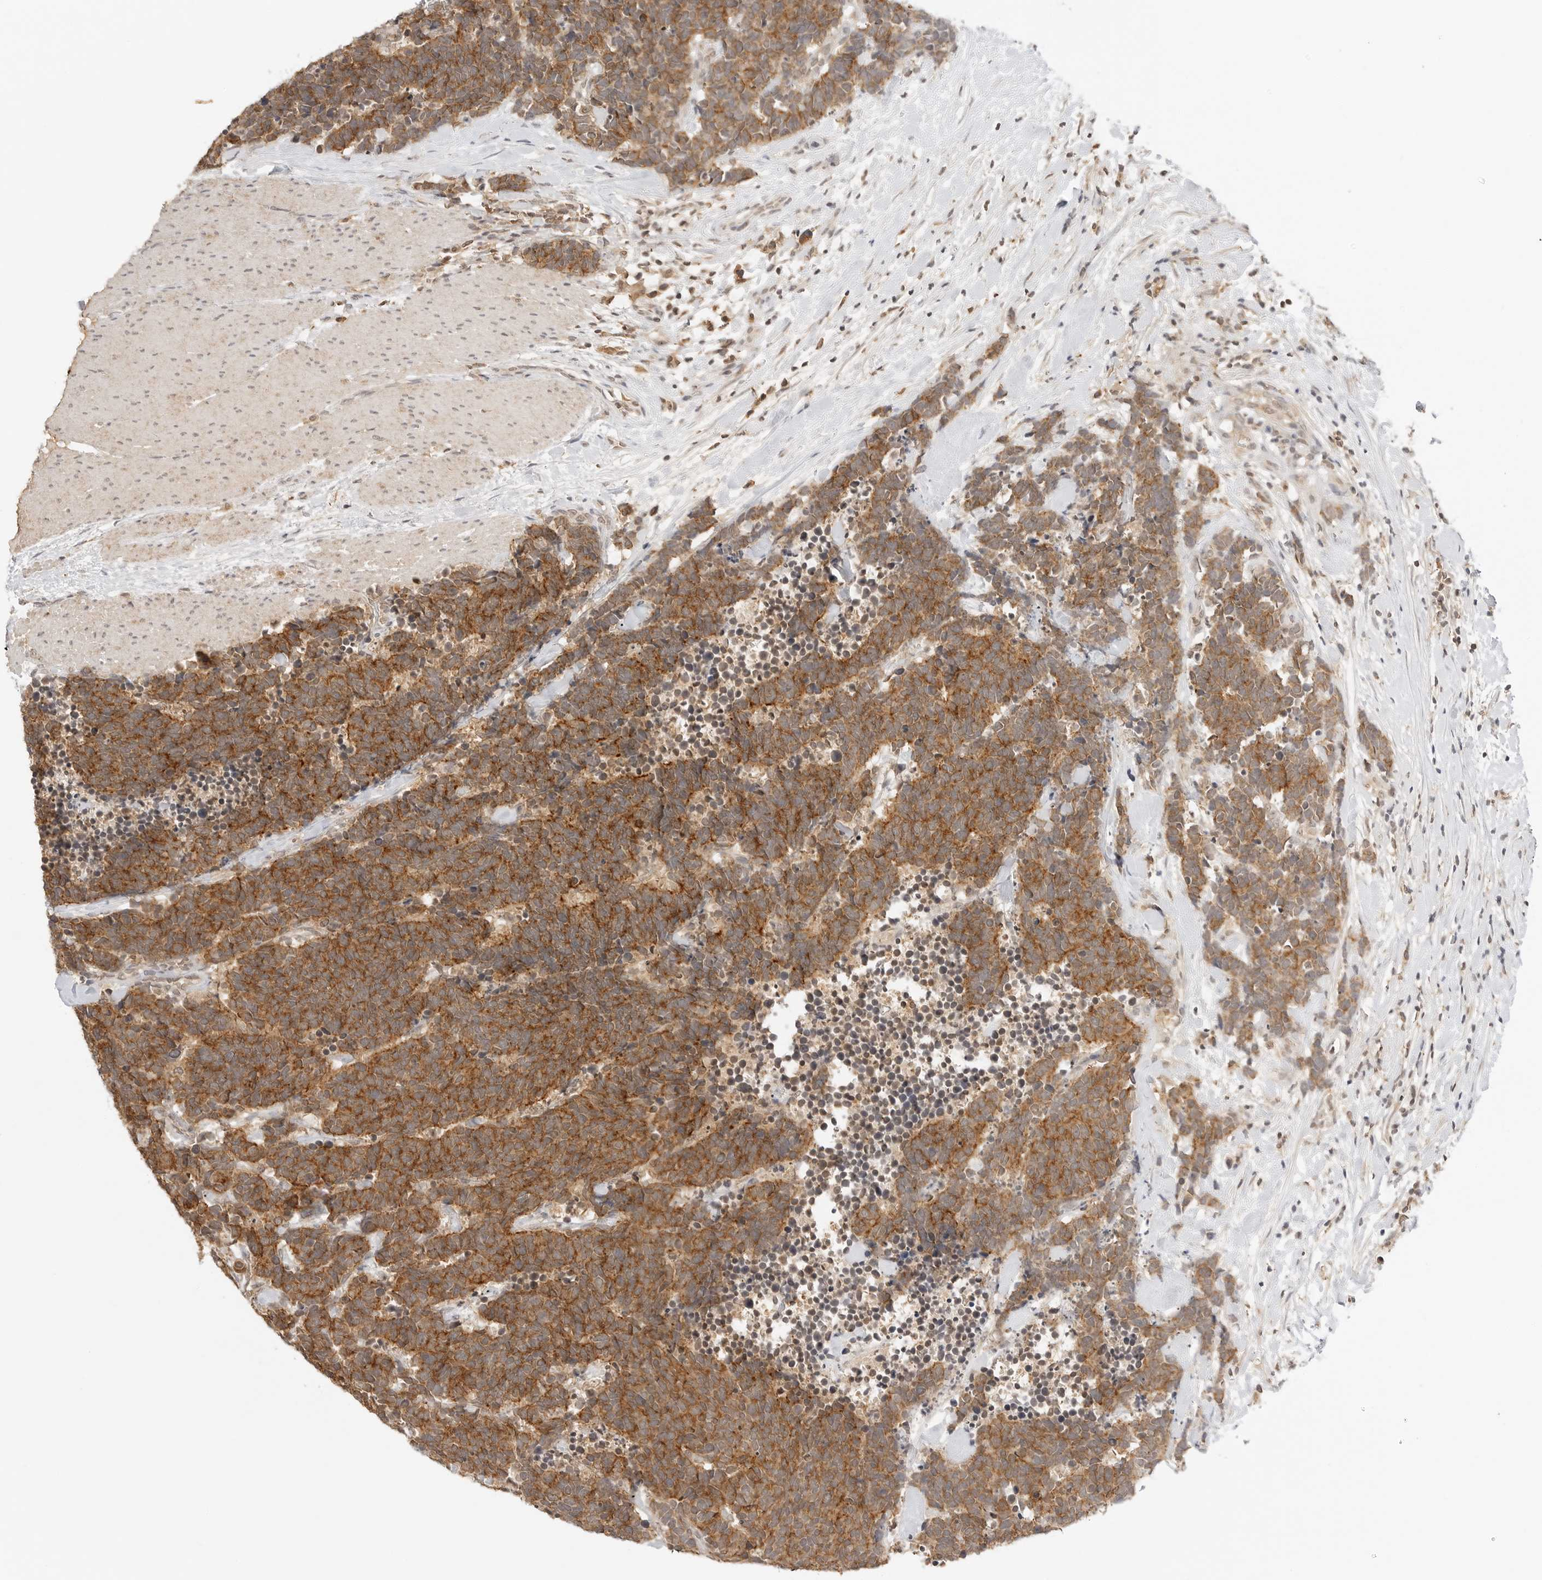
{"staining": {"intensity": "moderate", "quantity": ">75%", "location": "cytoplasmic/membranous"}, "tissue": "carcinoid", "cell_type": "Tumor cells", "image_type": "cancer", "snomed": [{"axis": "morphology", "description": "Carcinoma, NOS"}, {"axis": "morphology", "description": "Carcinoid, malignant, NOS"}, {"axis": "topography", "description": "Urinary bladder"}], "caption": "Moderate cytoplasmic/membranous staining is seen in about >75% of tumor cells in carcinoid.", "gene": "EPHA1", "patient": {"sex": "male", "age": 57}}